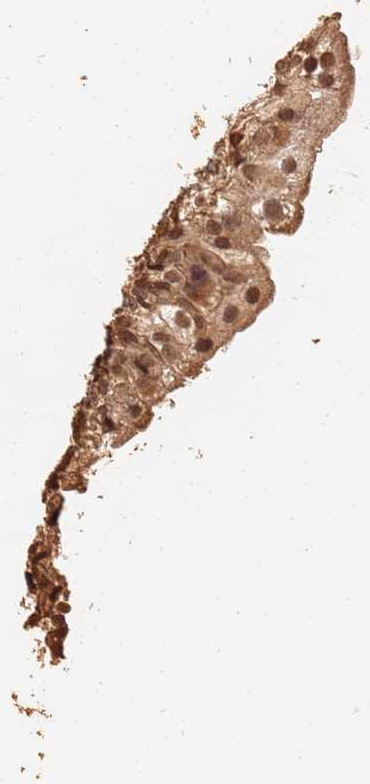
{"staining": {"intensity": "moderate", "quantity": ">75%", "location": "cytoplasmic/membranous,nuclear"}, "tissue": "urinary bladder", "cell_type": "Urothelial cells", "image_type": "normal", "snomed": [{"axis": "morphology", "description": "Normal tissue, NOS"}, {"axis": "topography", "description": "Urinary bladder"}], "caption": "A photomicrograph of urinary bladder stained for a protein exhibits moderate cytoplasmic/membranous,nuclear brown staining in urothelial cells. (Stains: DAB in brown, nuclei in blue, Microscopy: brightfield microscopy at high magnification).", "gene": "JAK2", "patient": {"sex": "male", "age": 55}}